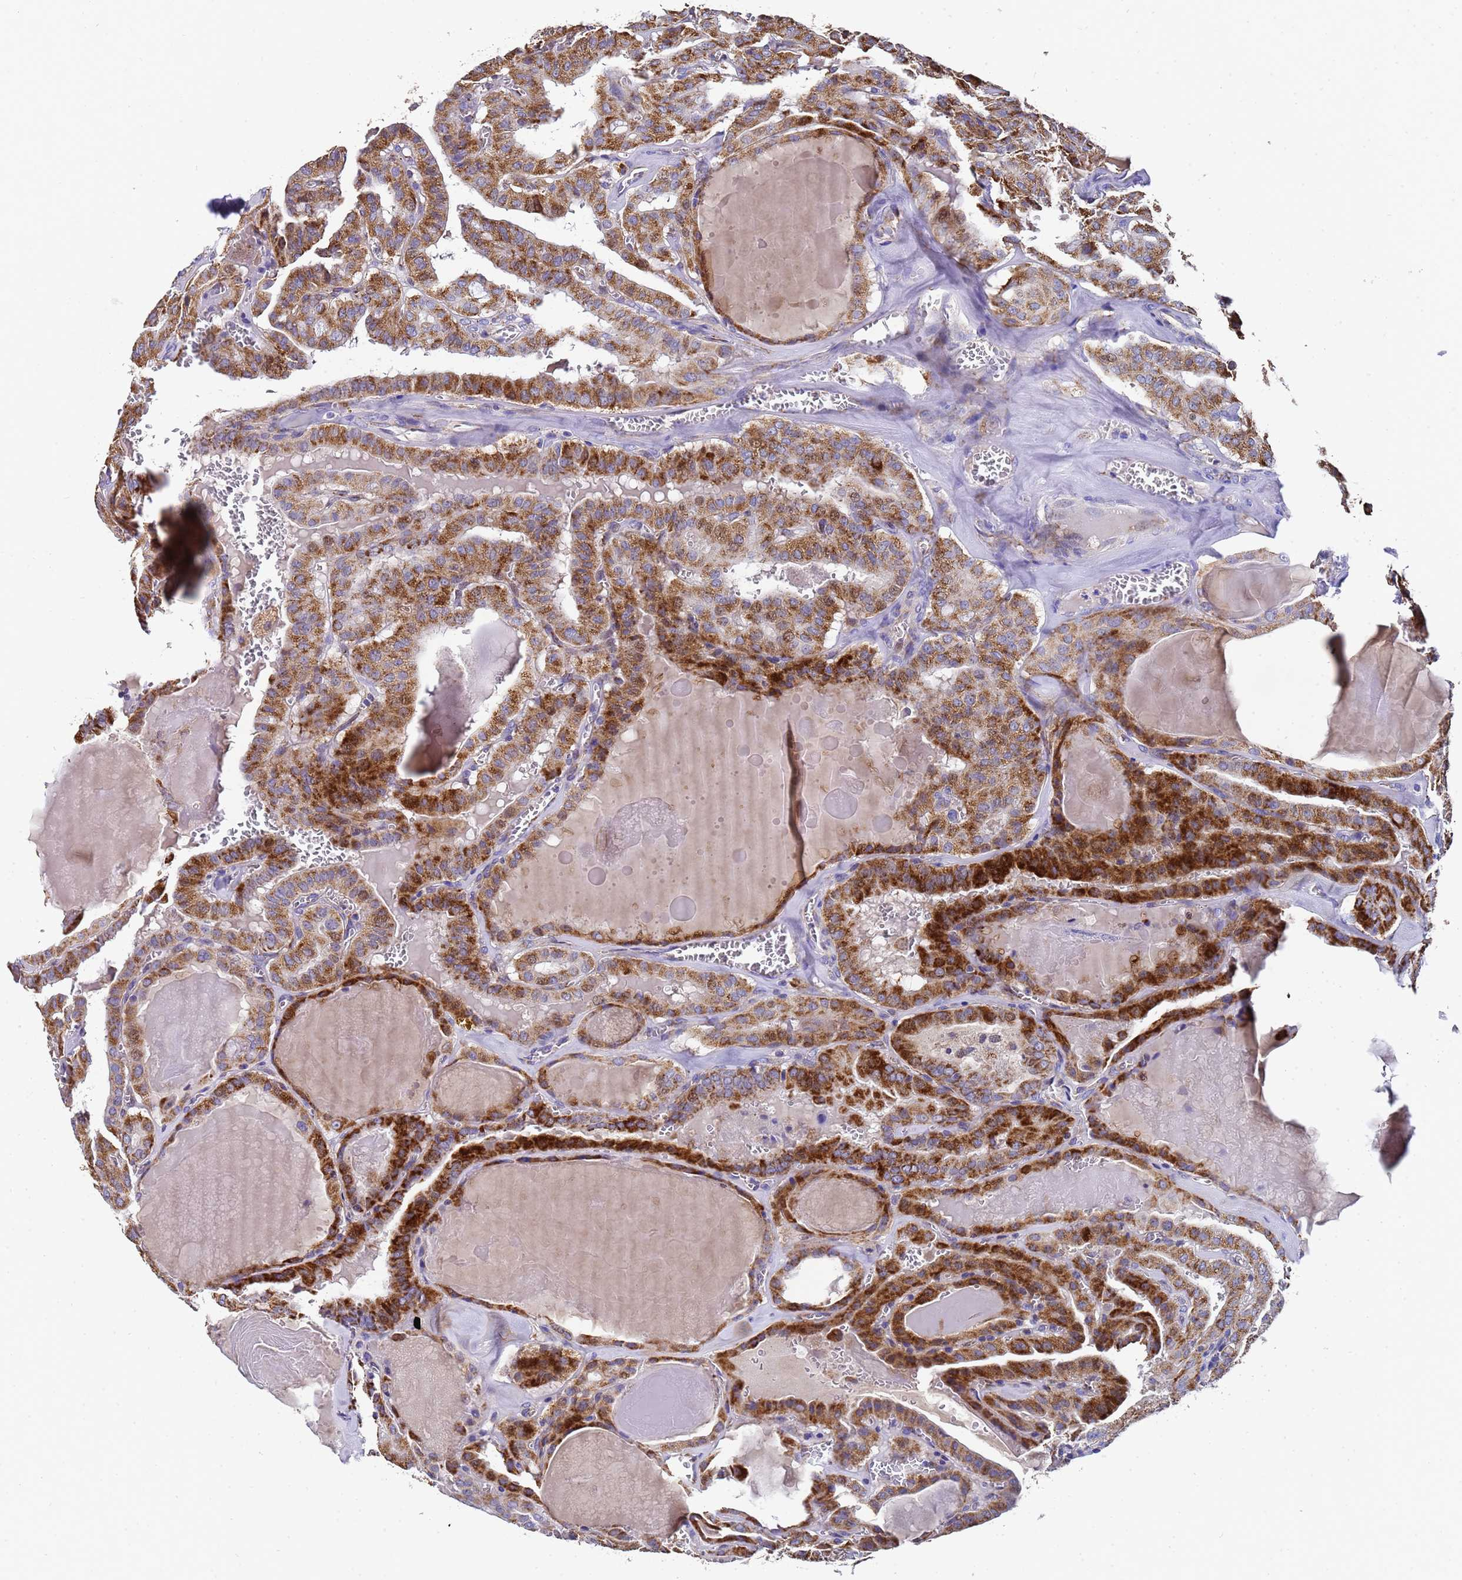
{"staining": {"intensity": "strong", "quantity": ">75%", "location": "cytoplasmic/membranous"}, "tissue": "thyroid cancer", "cell_type": "Tumor cells", "image_type": "cancer", "snomed": [{"axis": "morphology", "description": "Papillary adenocarcinoma, NOS"}, {"axis": "topography", "description": "Thyroid gland"}], "caption": "DAB immunohistochemical staining of human papillary adenocarcinoma (thyroid) exhibits strong cytoplasmic/membranous protein staining in about >75% of tumor cells.", "gene": "MRPS12", "patient": {"sex": "male", "age": 52}}